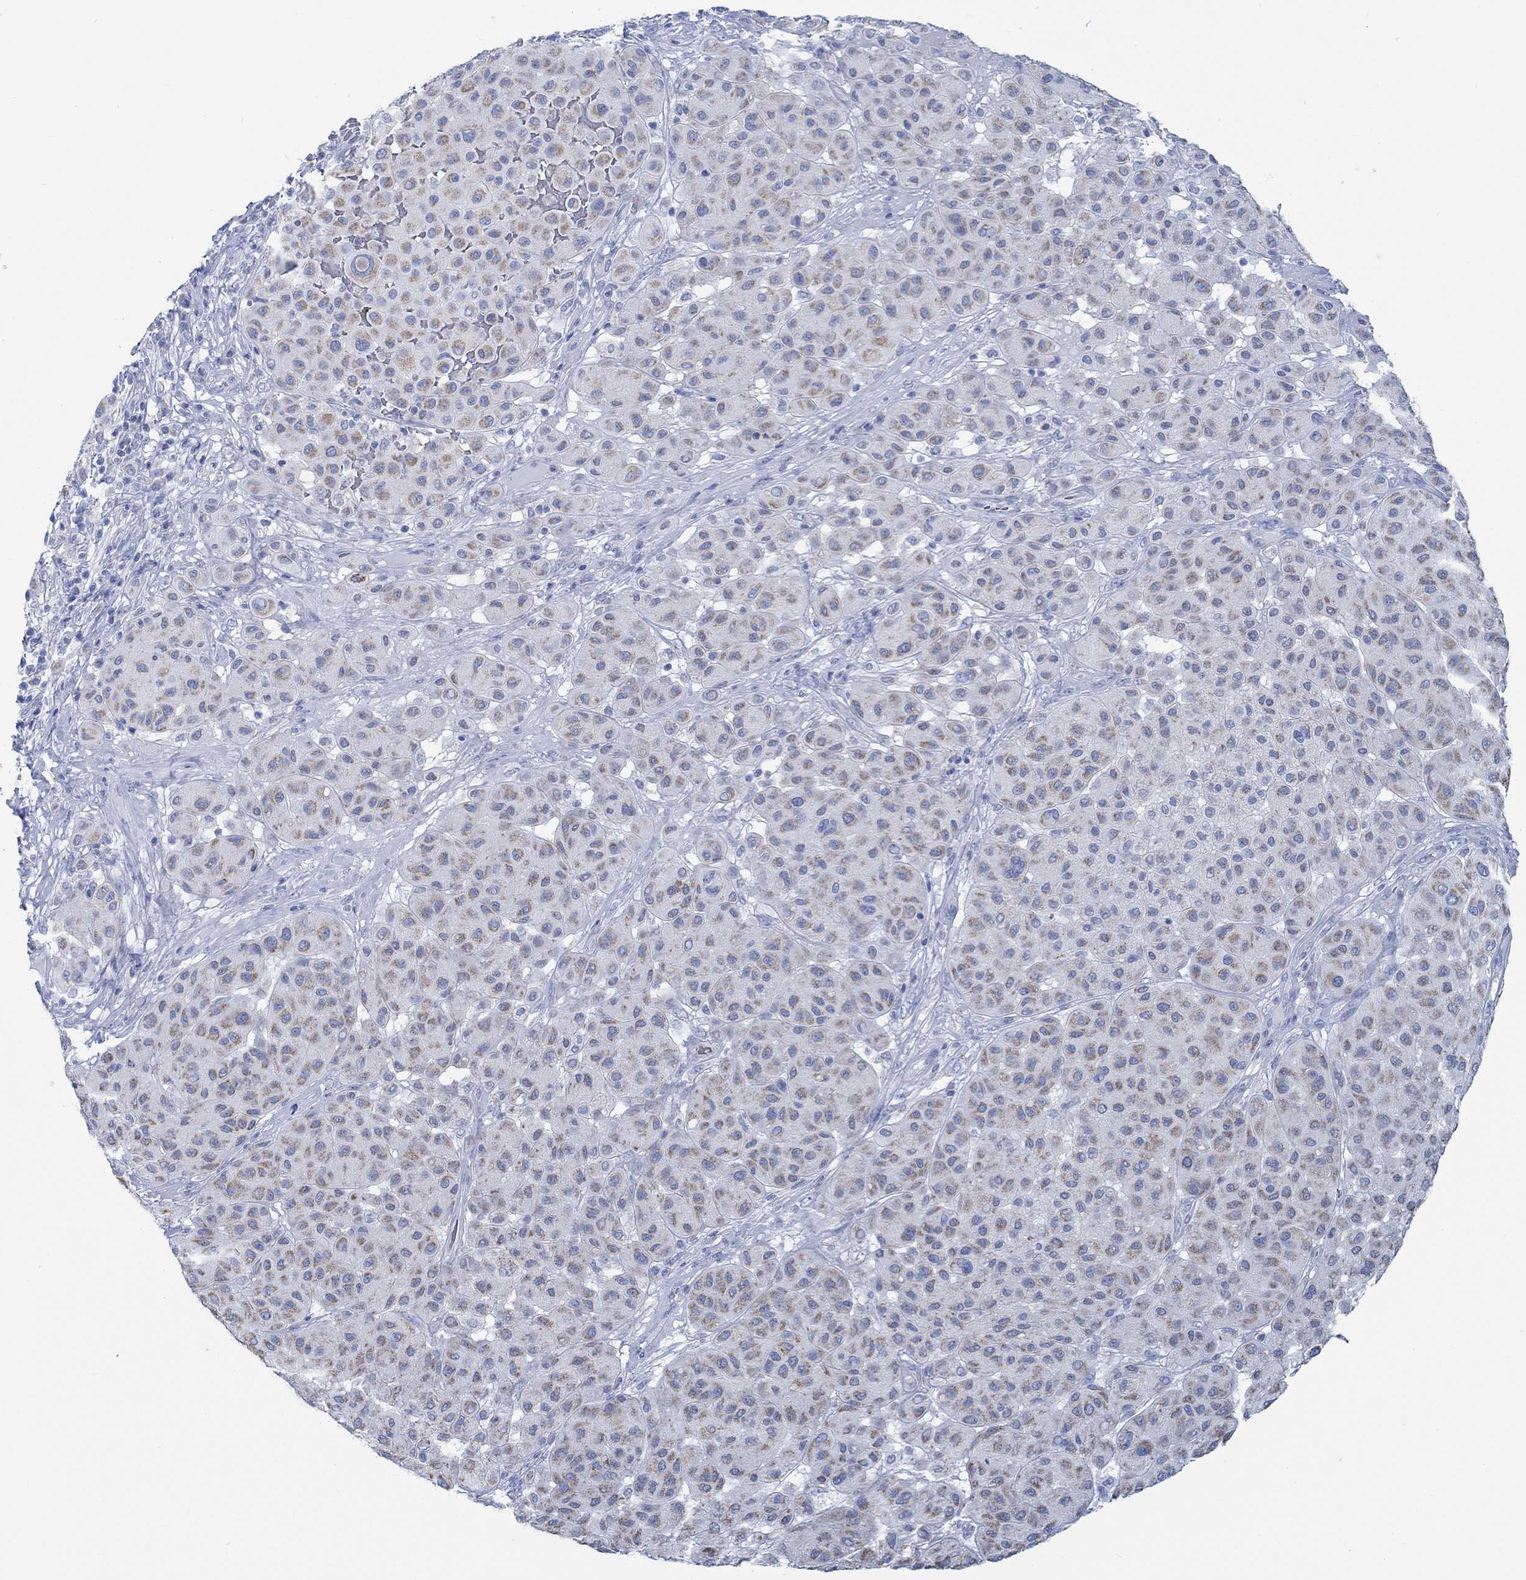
{"staining": {"intensity": "moderate", "quantity": ">75%", "location": "cytoplasmic/membranous"}, "tissue": "melanoma", "cell_type": "Tumor cells", "image_type": "cancer", "snomed": [{"axis": "morphology", "description": "Malignant melanoma, Metastatic site"}, {"axis": "topography", "description": "Smooth muscle"}], "caption": "Immunohistochemical staining of human malignant melanoma (metastatic site) exhibits moderate cytoplasmic/membranous protein staining in about >75% of tumor cells.", "gene": "GLOD5", "patient": {"sex": "male", "age": 41}}